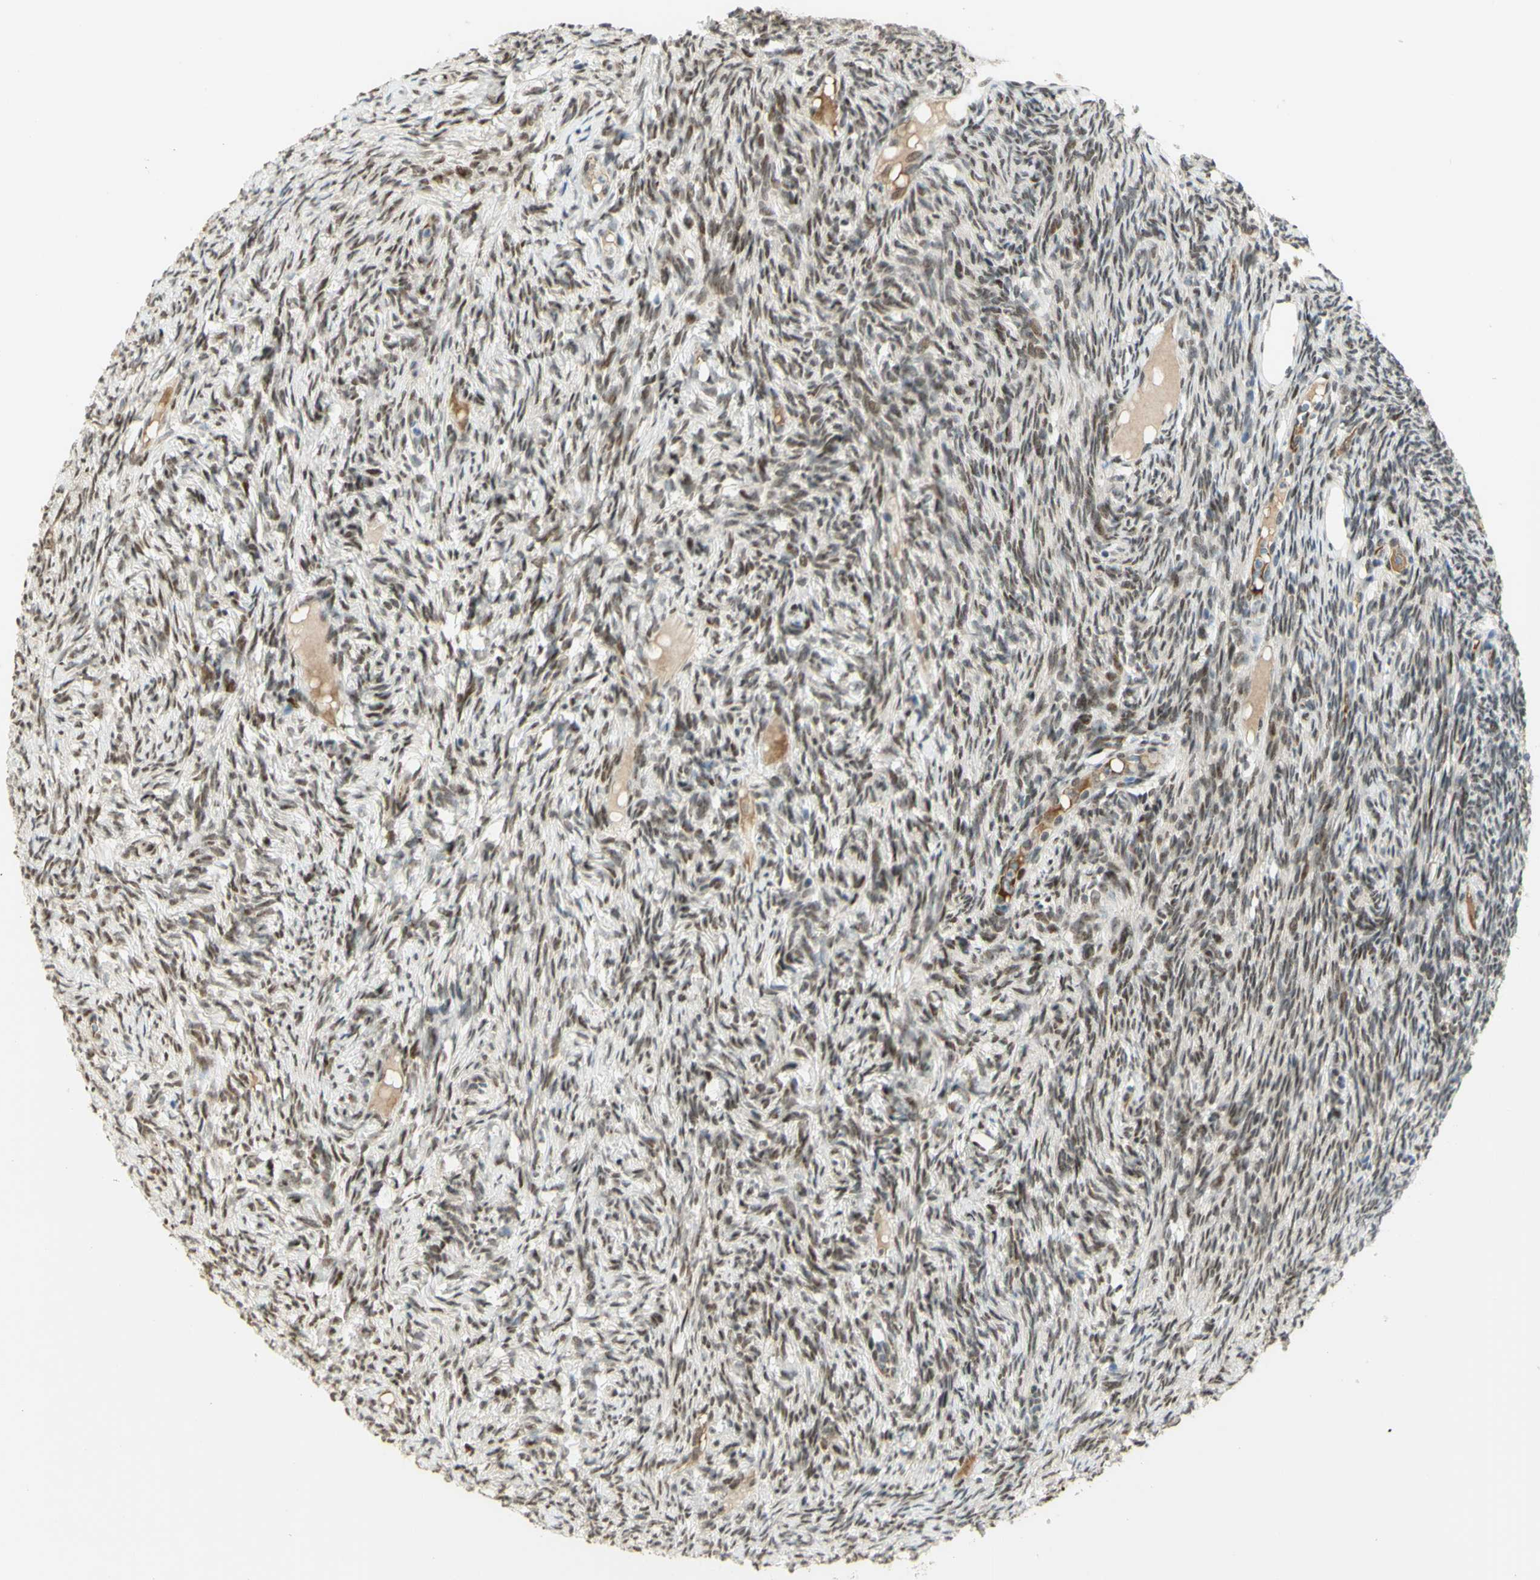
{"staining": {"intensity": "moderate", "quantity": "25%-75%", "location": "nuclear"}, "tissue": "ovary", "cell_type": "Ovarian stroma cells", "image_type": "normal", "snomed": [{"axis": "morphology", "description": "Normal tissue, NOS"}, {"axis": "topography", "description": "Ovary"}], "caption": "Protein staining displays moderate nuclear staining in about 25%-75% of ovarian stroma cells in benign ovary. Nuclei are stained in blue.", "gene": "DDX1", "patient": {"sex": "female", "age": 33}}